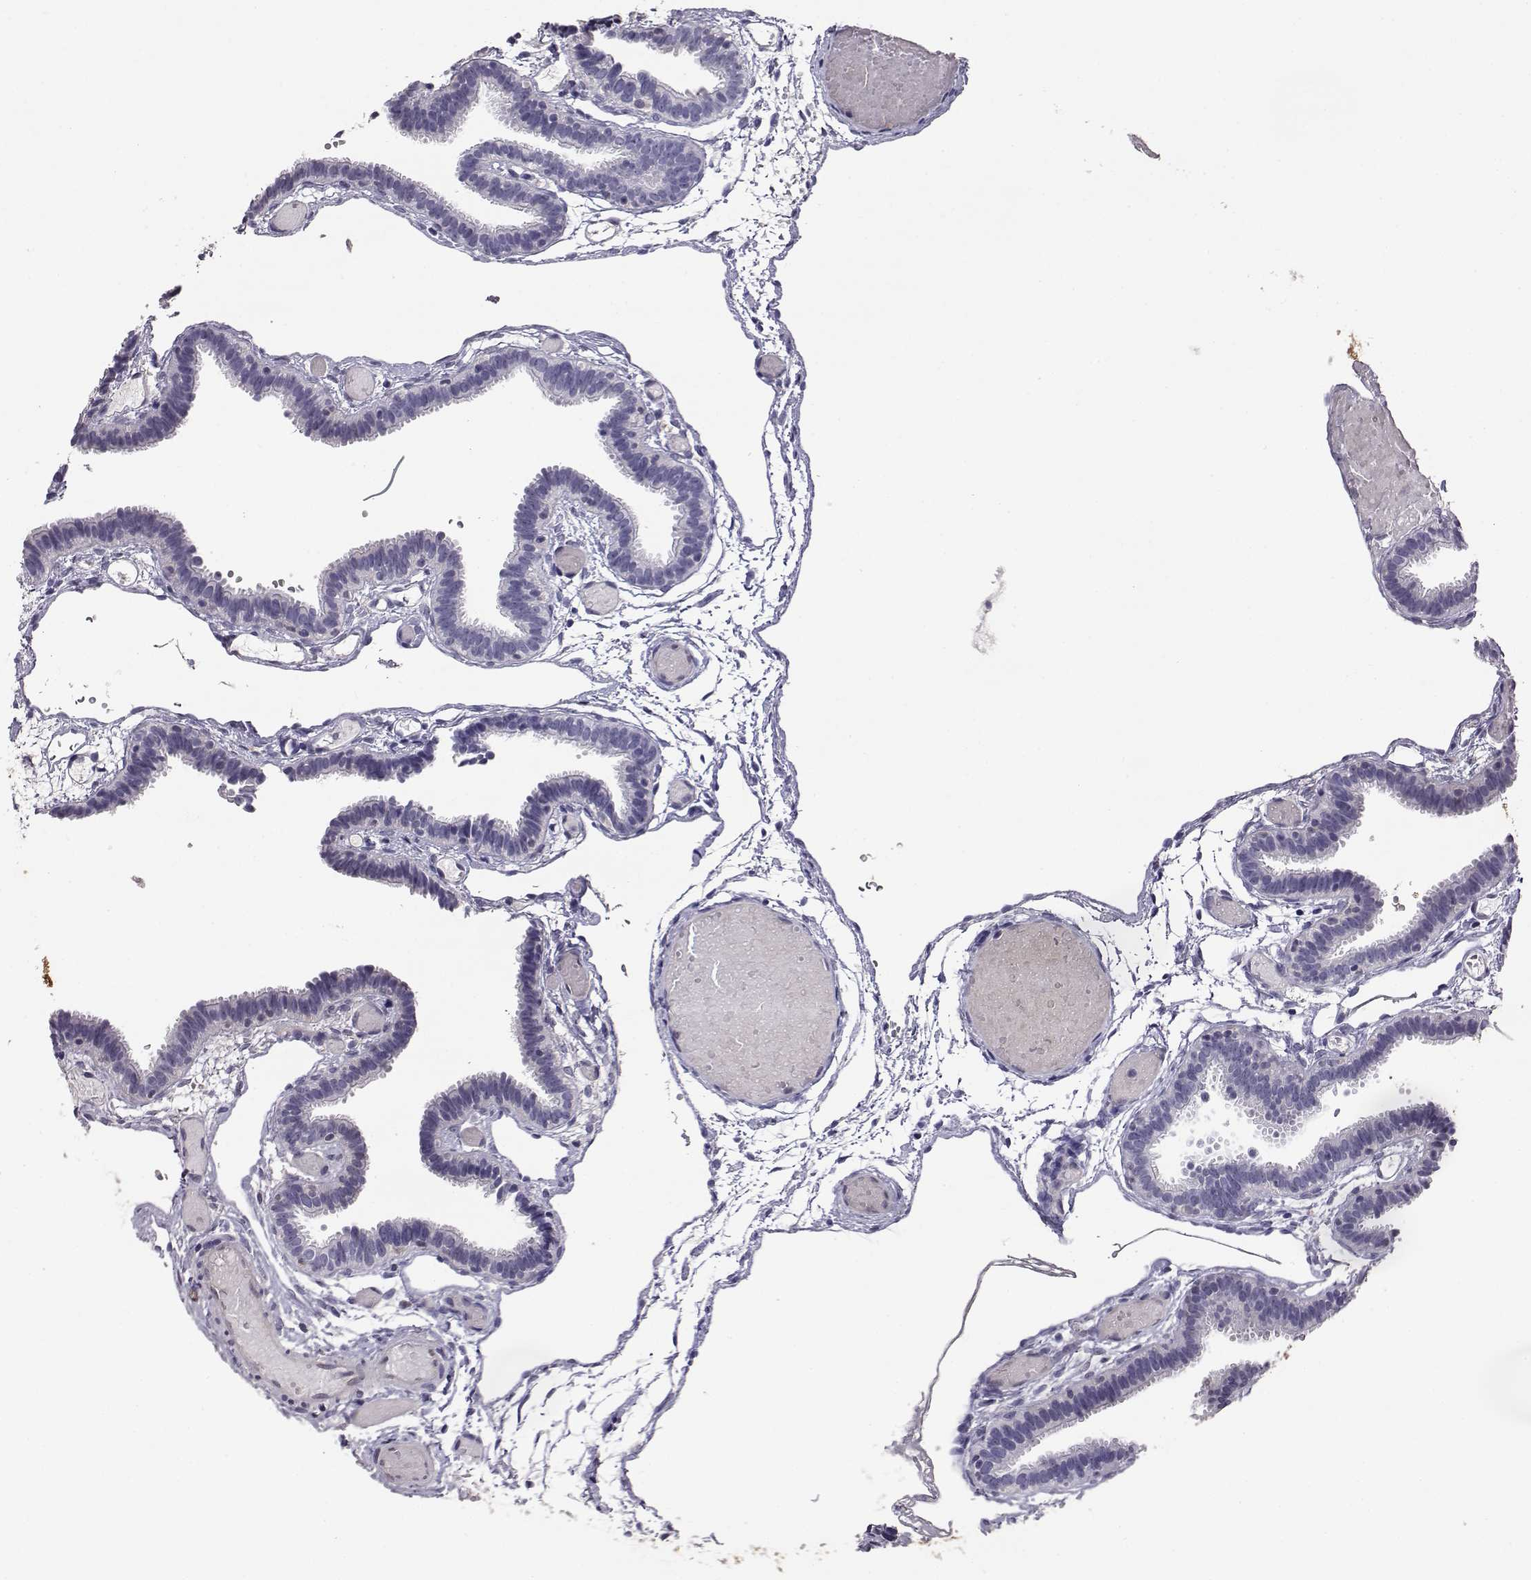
{"staining": {"intensity": "negative", "quantity": "none", "location": "none"}, "tissue": "fallopian tube", "cell_type": "Glandular cells", "image_type": "normal", "snomed": [{"axis": "morphology", "description": "Normal tissue, NOS"}, {"axis": "topography", "description": "Fallopian tube"}], "caption": "Immunohistochemistry image of normal fallopian tube: human fallopian tube stained with DAB reveals no significant protein staining in glandular cells. (DAB immunohistochemistry (IHC) visualized using brightfield microscopy, high magnification).", "gene": "AKR1B1", "patient": {"sex": "female", "age": 37}}